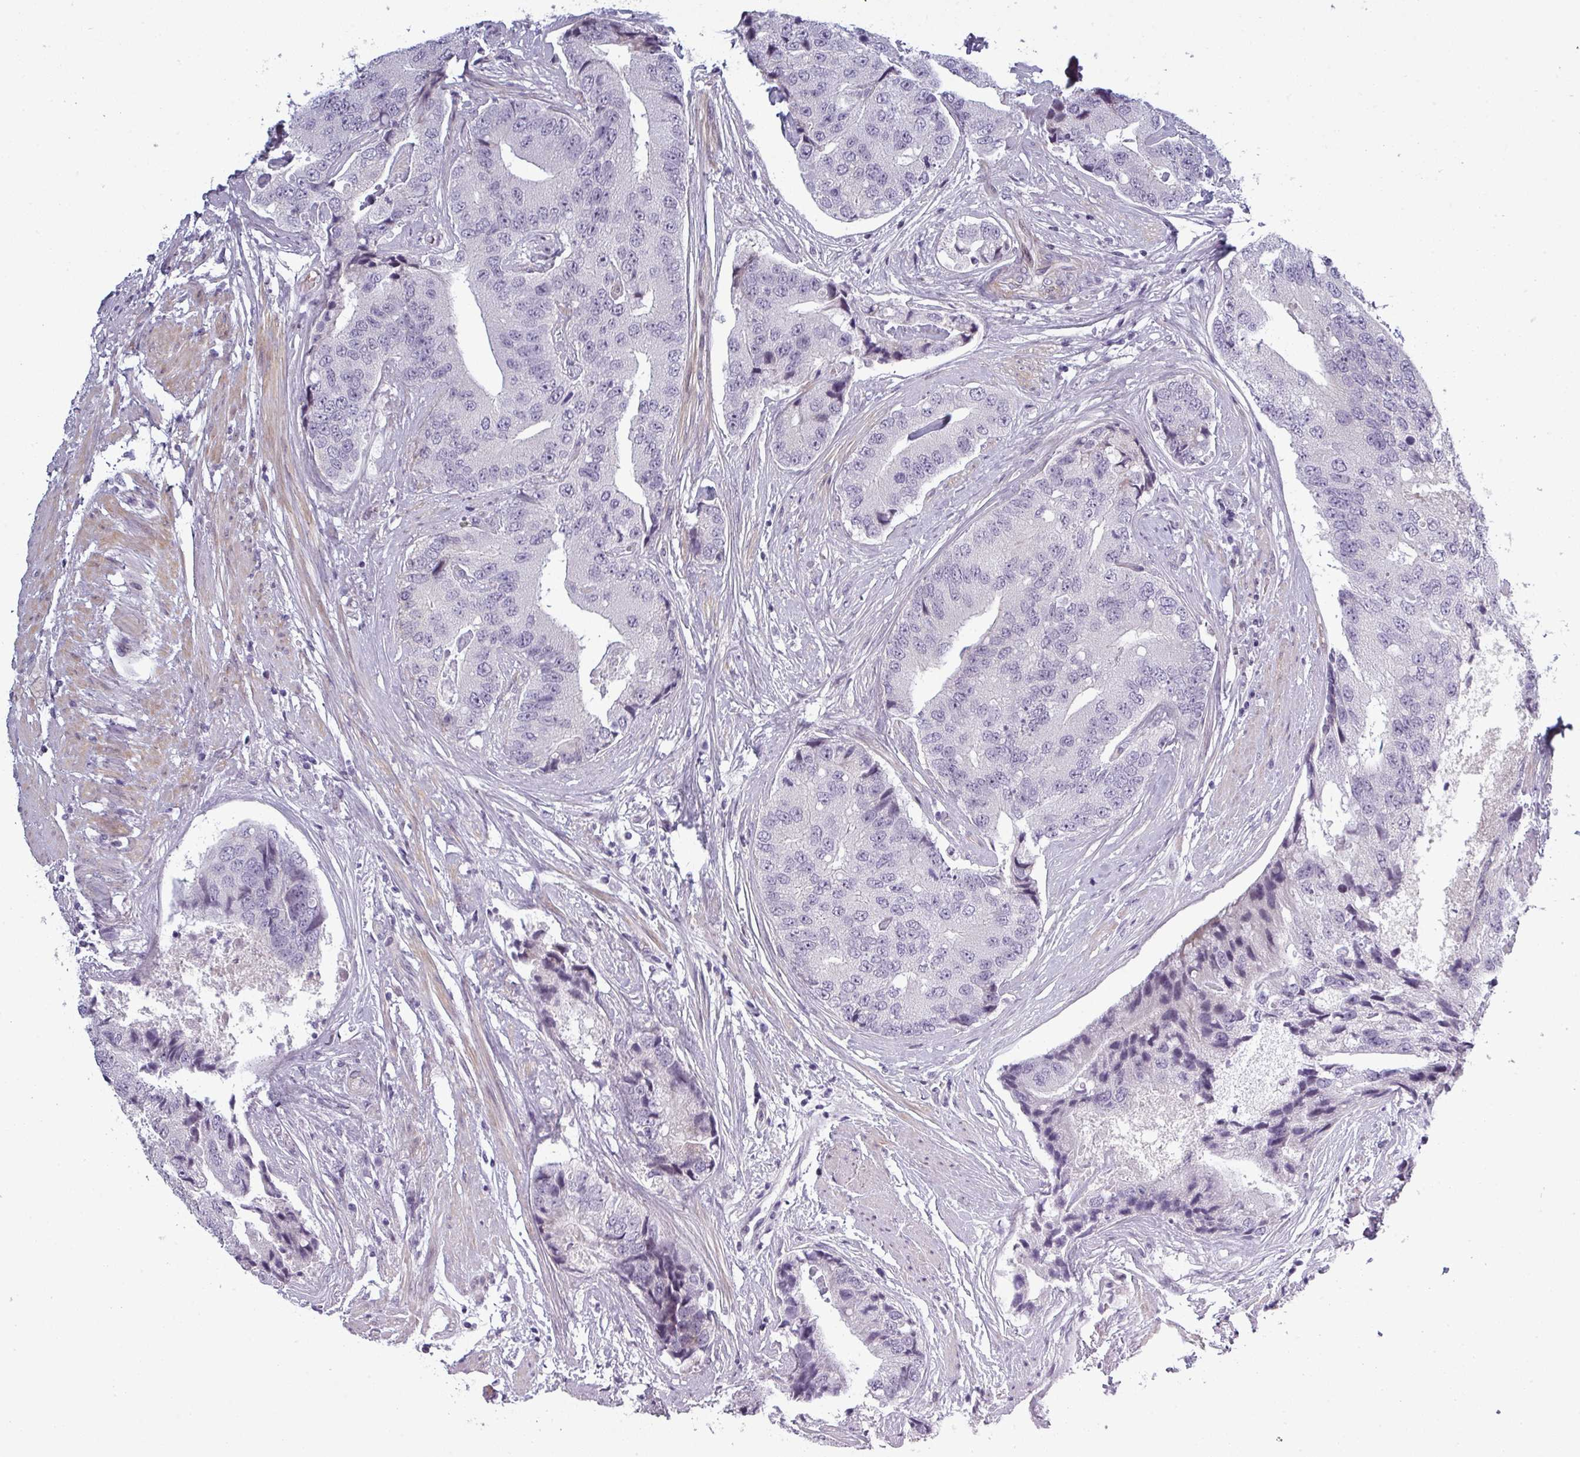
{"staining": {"intensity": "negative", "quantity": "none", "location": "none"}, "tissue": "prostate cancer", "cell_type": "Tumor cells", "image_type": "cancer", "snomed": [{"axis": "morphology", "description": "Adenocarcinoma, High grade"}, {"axis": "topography", "description": "Prostate"}], "caption": "This image is of prostate high-grade adenocarcinoma stained with immunohistochemistry to label a protein in brown with the nuclei are counter-stained blue. There is no expression in tumor cells.", "gene": "PRAMEF12", "patient": {"sex": "male", "age": 70}}